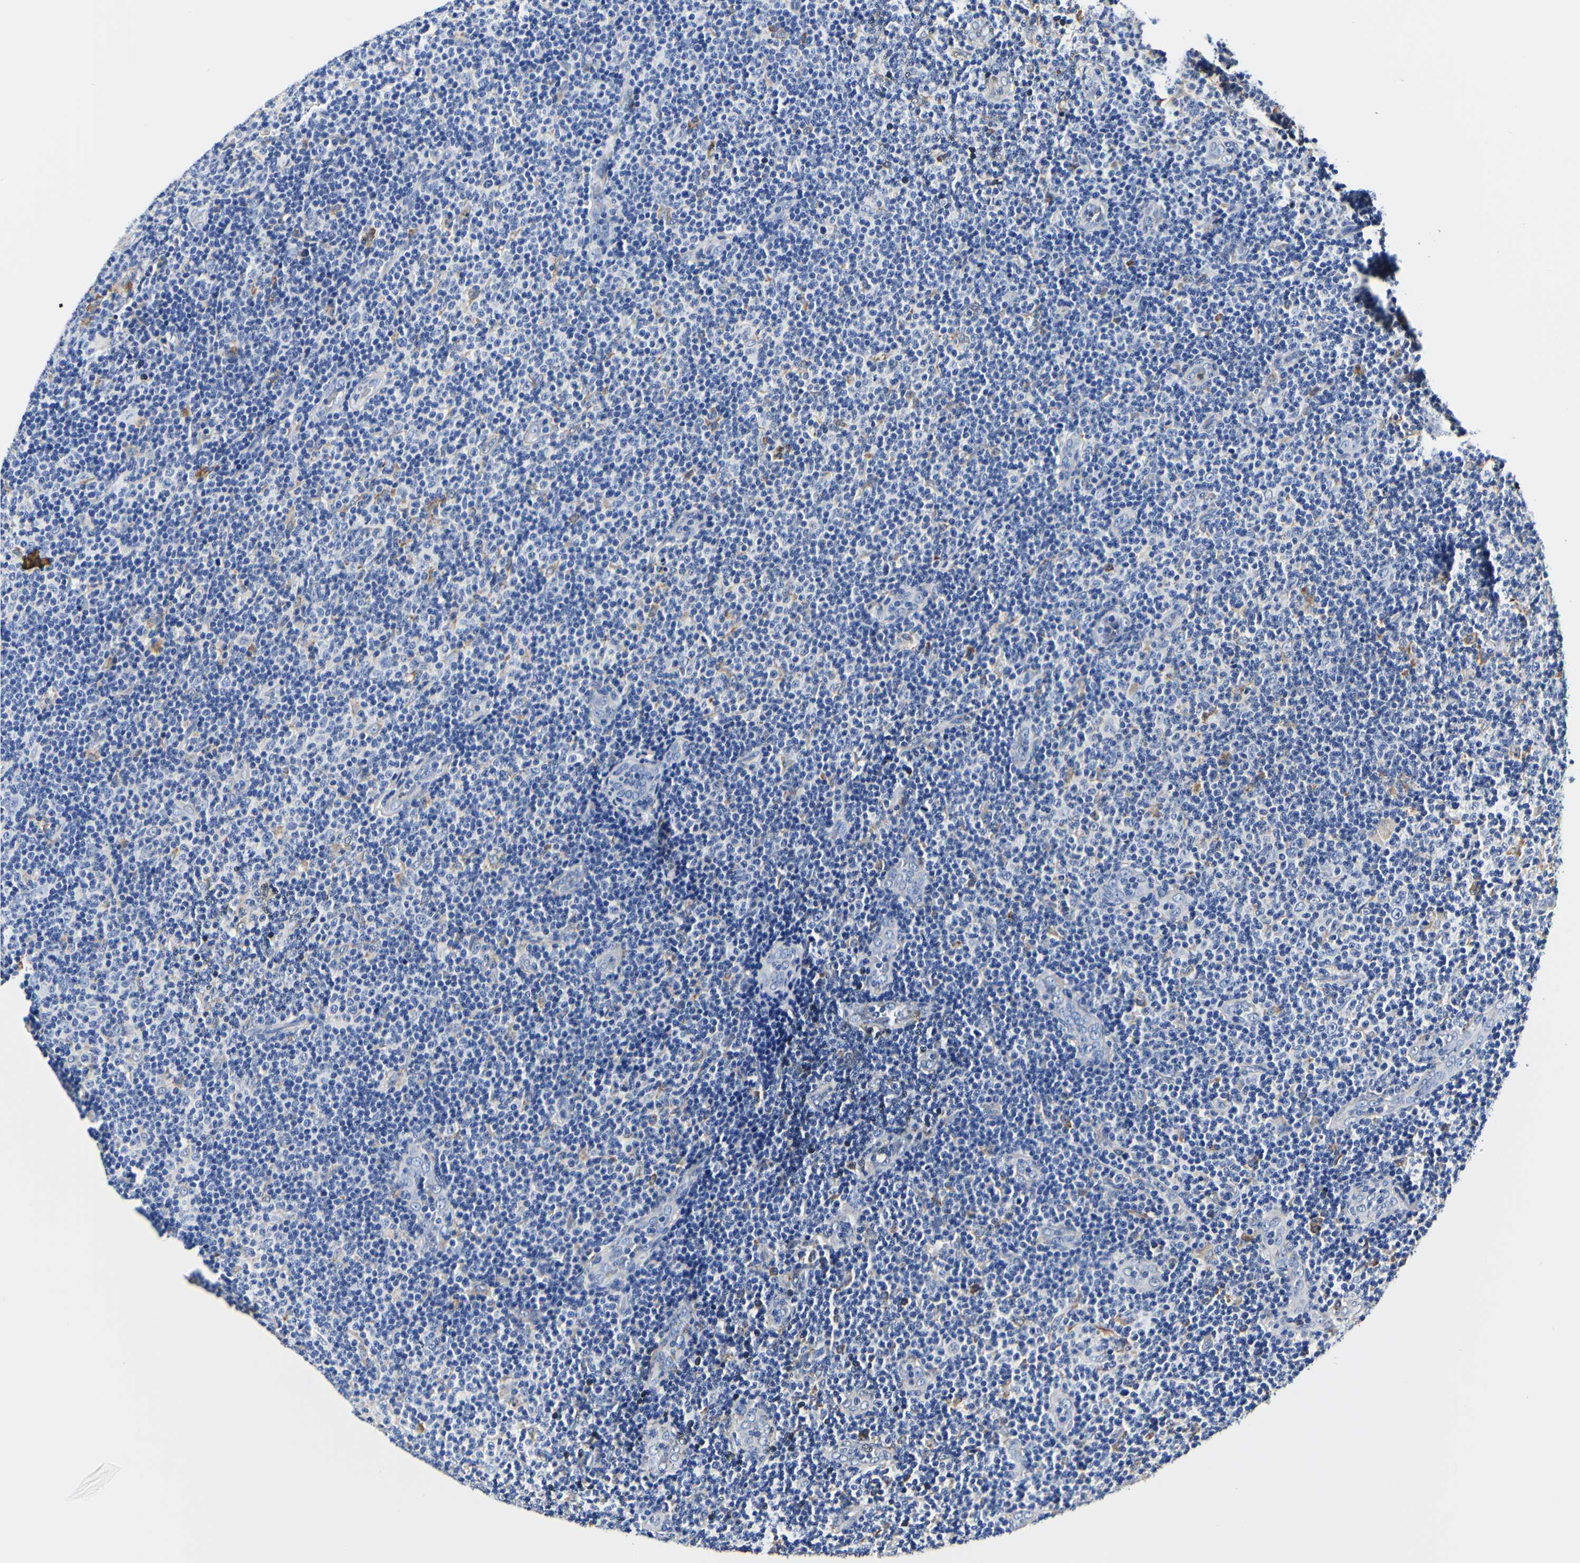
{"staining": {"intensity": "weak", "quantity": "<25%", "location": "cytoplasmic/membranous"}, "tissue": "lymphoma", "cell_type": "Tumor cells", "image_type": "cancer", "snomed": [{"axis": "morphology", "description": "Malignant lymphoma, non-Hodgkin's type, Low grade"}, {"axis": "topography", "description": "Lymph node"}], "caption": "Malignant lymphoma, non-Hodgkin's type (low-grade) was stained to show a protein in brown. There is no significant expression in tumor cells. (Stains: DAB immunohistochemistry (IHC) with hematoxylin counter stain, Microscopy: brightfield microscopy at high magnification).", "gene": "P4HB", "patient": {"sex": "male", "age": 83}}